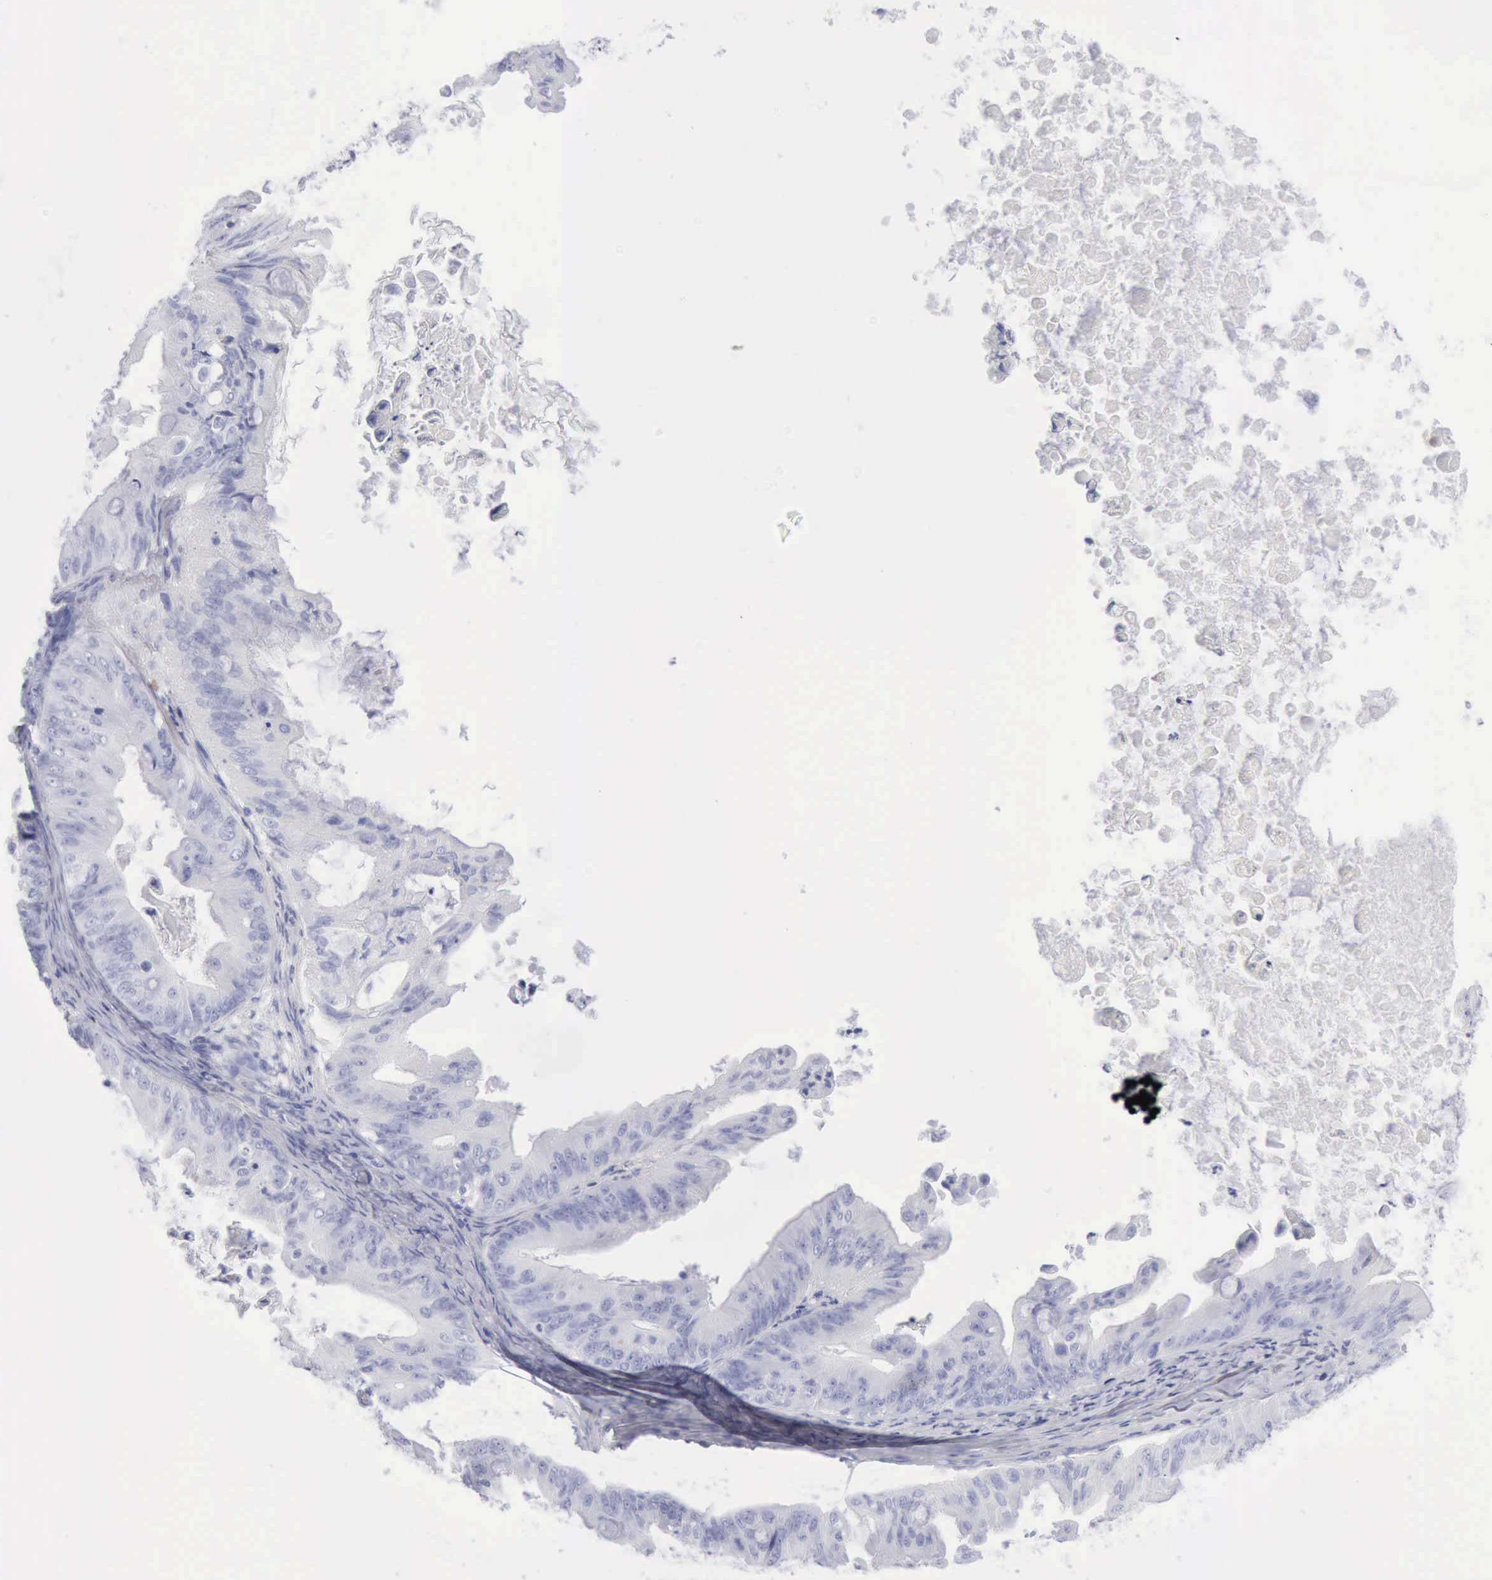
{"staining": {"intensity": "negative", "quantity": "none", "location": "none"}, "tissue": "ovarian cancer", "cell_type": "Tumor cells", "image_type": "cancer", "snomed": [{"axis": "morphology", "description": "Cystadenocarcinoma, mucinous, NOS"}, {"axis": "topography", "description": "Ovary"}], "caption": "Photomicrograph shows no significant protein positivity in tumor cells of mucinous cystadenocarcinoma (ovarian).", "gene": "GZMB", "patient": {"sex": "female", "age": 37}}